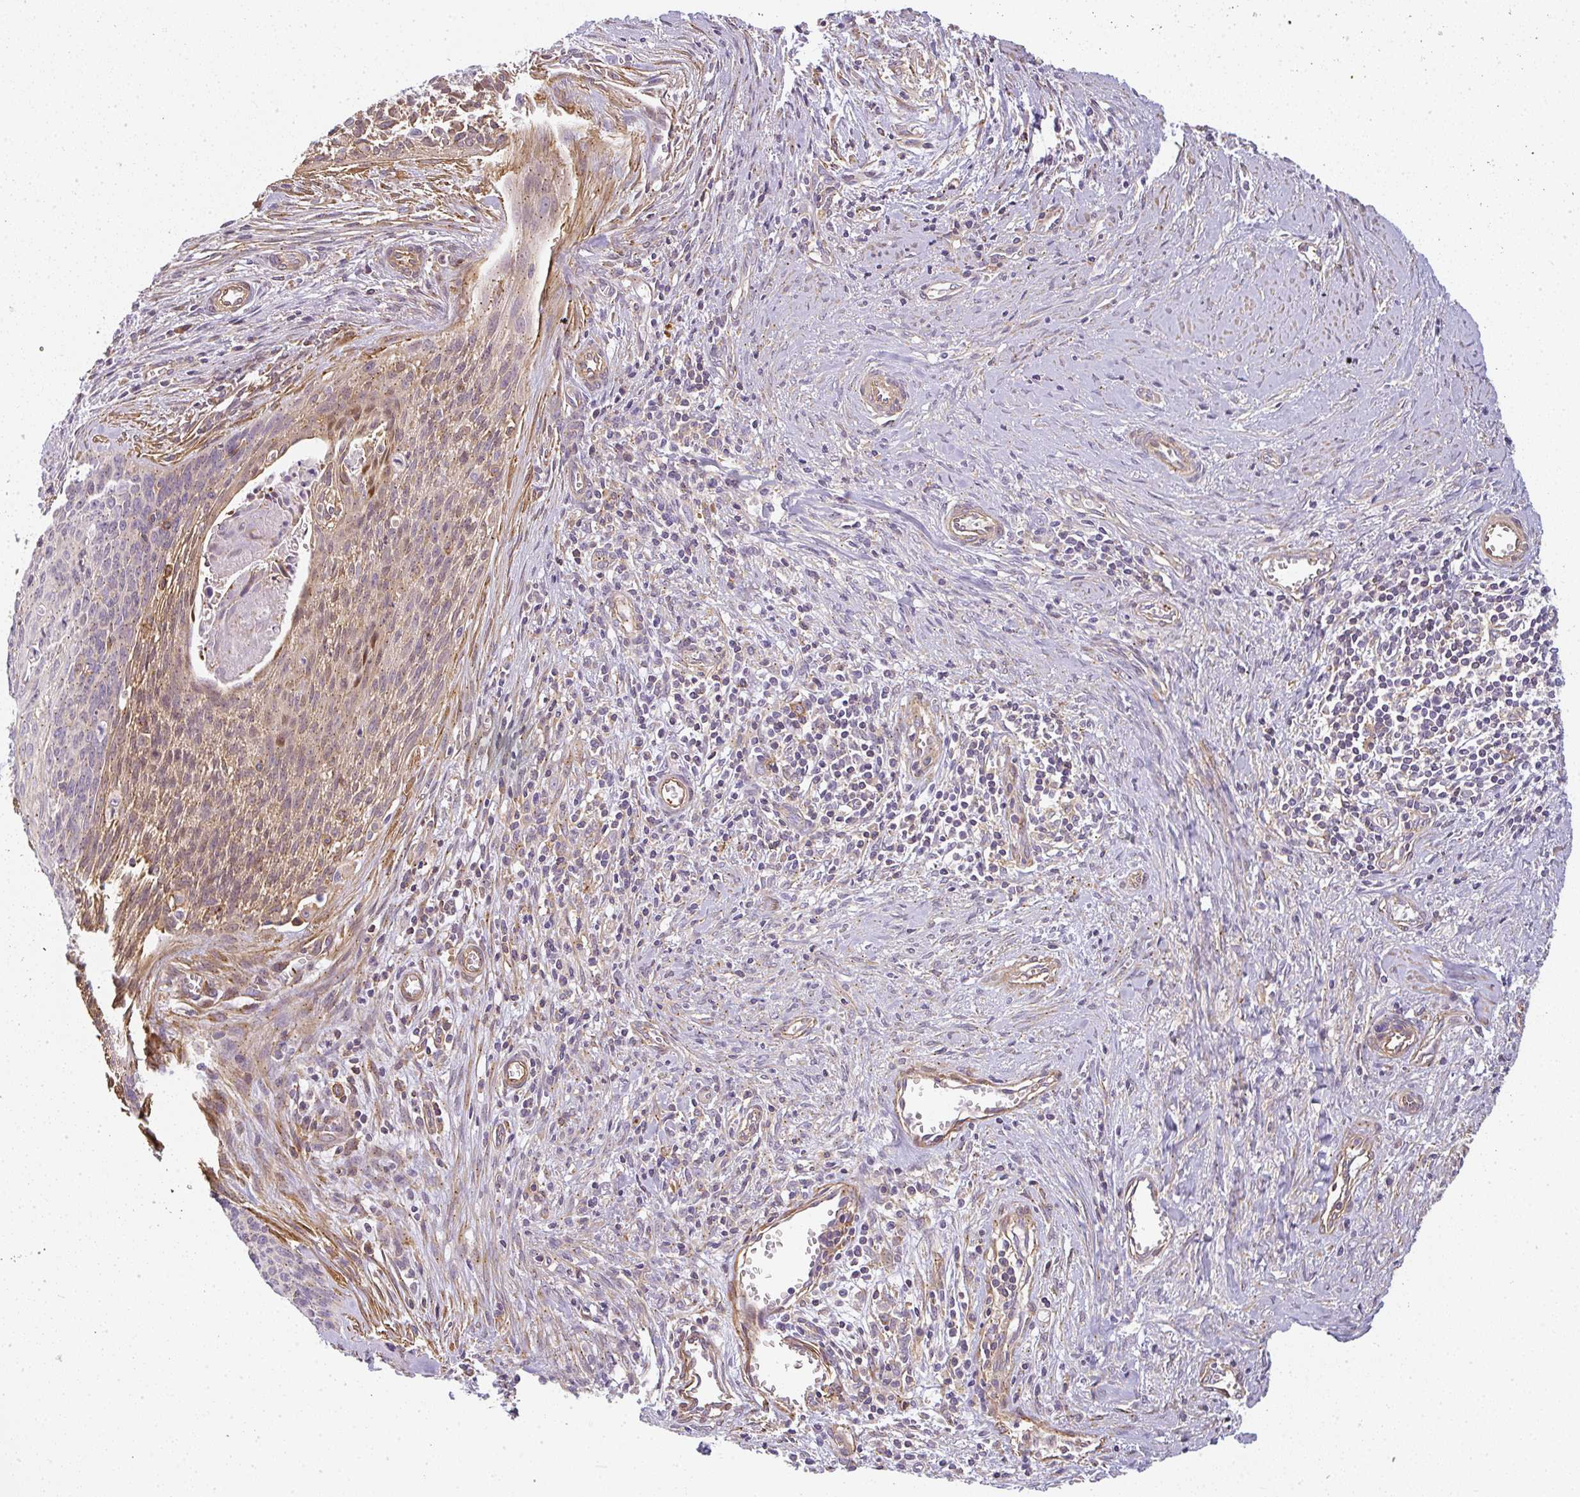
{"staining": {"intensity": "weak", "quantity": "<25%", "location": "cytoplasmic/membranous"}, "tissue": "cervical cancer", "cell_type": "Tumor cells", "image_type": "cancer", "snomed": [{"axis": "morphology", "description": "Squamous cell carcinoma, NOS"}, {"axis": "topography", "description": "Cervix"}], "caption": "This is an immunohistochemistry (IHC) histopathology image of human cervical squamous cell carcinoma. There is no staining in tumor cells.", "gene": "SULF1", "patient": {"sex": "female", "age": 55}}